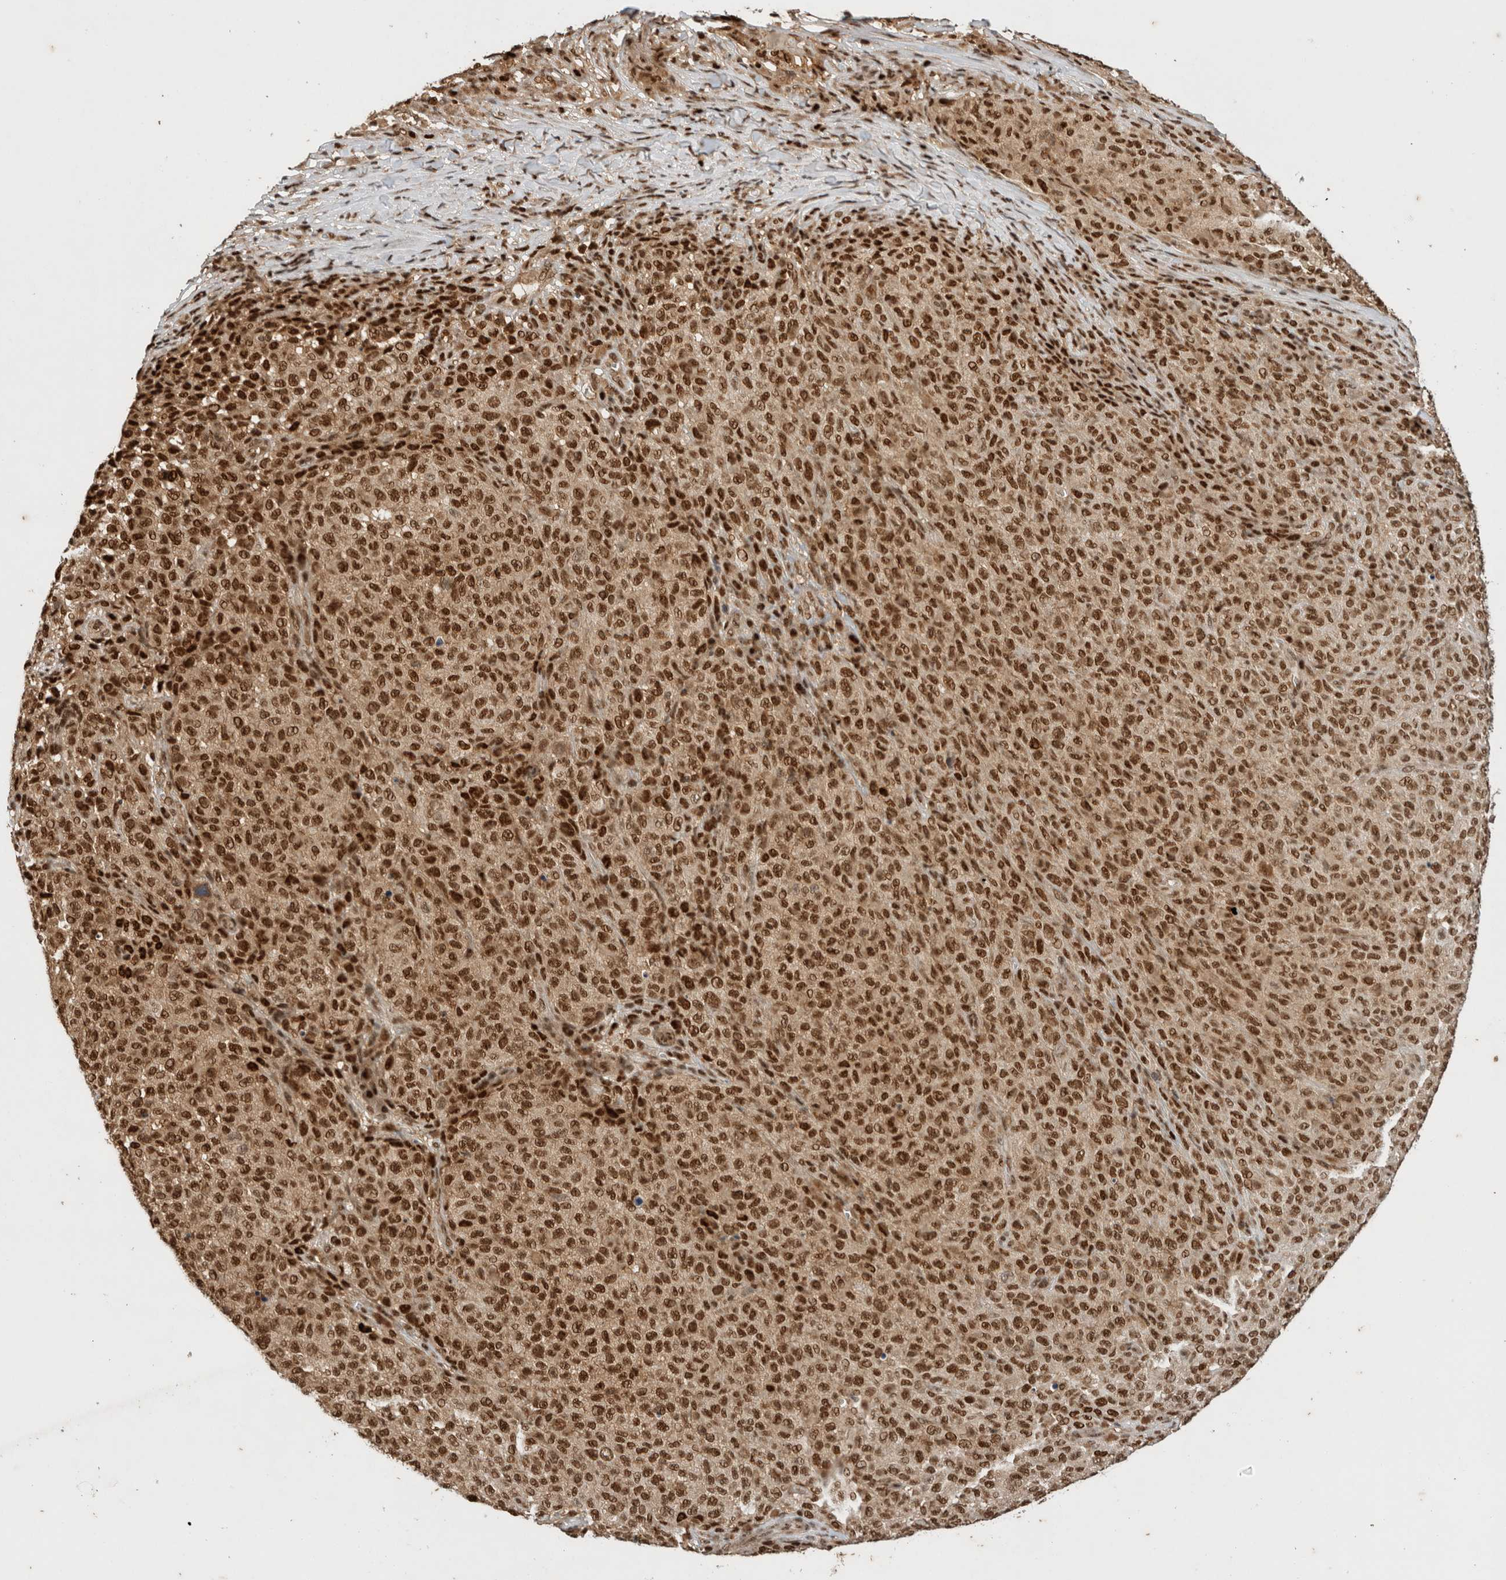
{"staining": {"intensity": "strong", "quantity": ">75%", "location": "cytoplasmic/membranous,nuclear"}, "tissue": "melanoma", "cell_type": "Tumor cells", "image_type": "cancer", "snomed": [{"axis": "morphology", "description": "Malignant melanoma, NOS"}, {"axis": "topography", "description": "Skin"}], "caption": "DAB (3,3'-diaminobenzidine) immunohistochemical staining of human melanoma displays strong cytoplasmic/membranous and nuclear protein expression in approximately >75% of tumor cells.", "gene": "SNRNP40", "patient": {"sex": "female", "age": 82}}